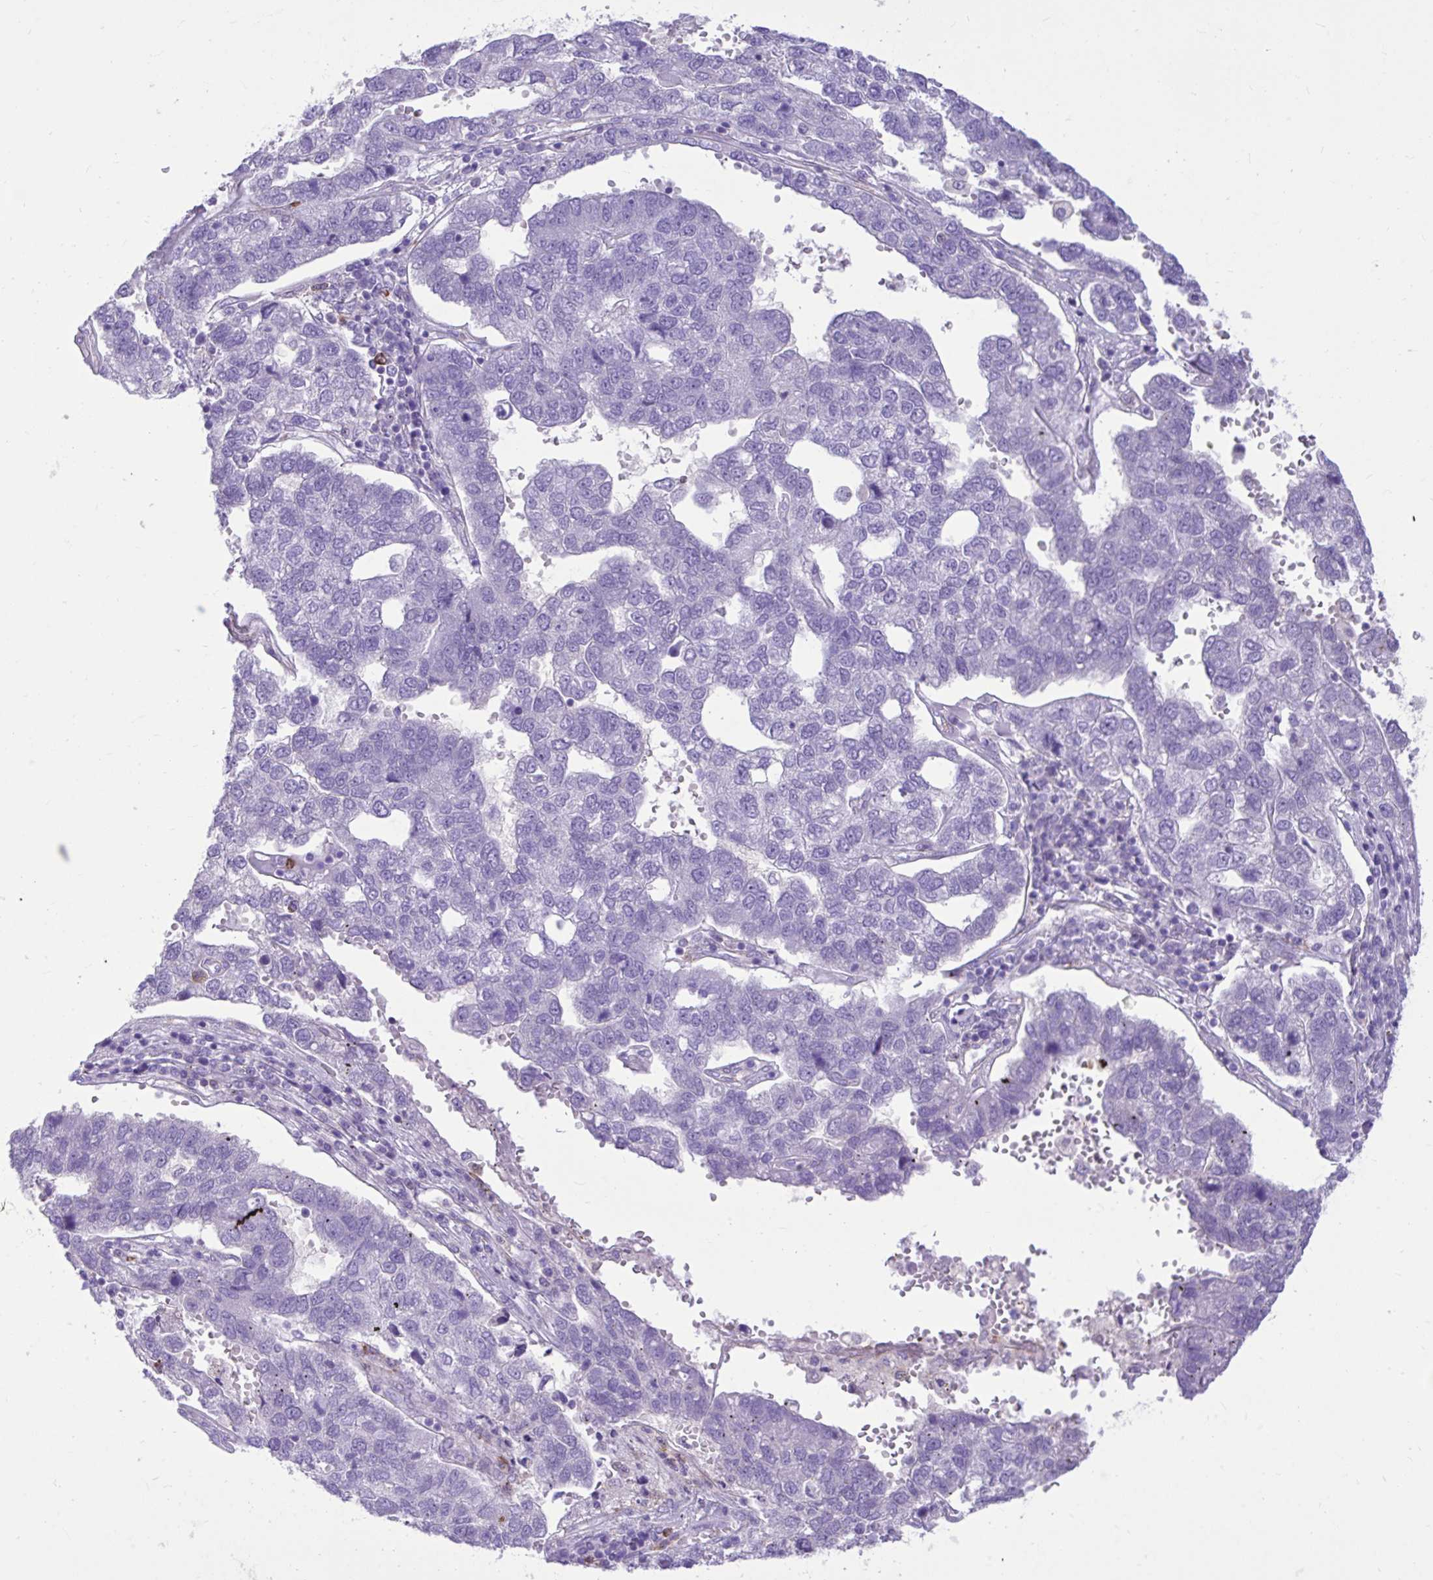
{"staining": {"intensity": "negative", "quantity": "none", "location": "none"}, "tissue": "pancreatic cancer", "cell_type": "Tumor cells", "image_type": "cancer", "snomed": [{"axis": "morphology", "description": "Adenocarcinoma, NOS"}, {"axis": "topography", "description": "Pancreas"}], "caption": "A histopathology image of adenocarcinoma (pancreatic) stained for a protein exhibits no brown staining in tumor cells.", "gene": "TLR7", "patient": {"sex": "female", "age": 61}}